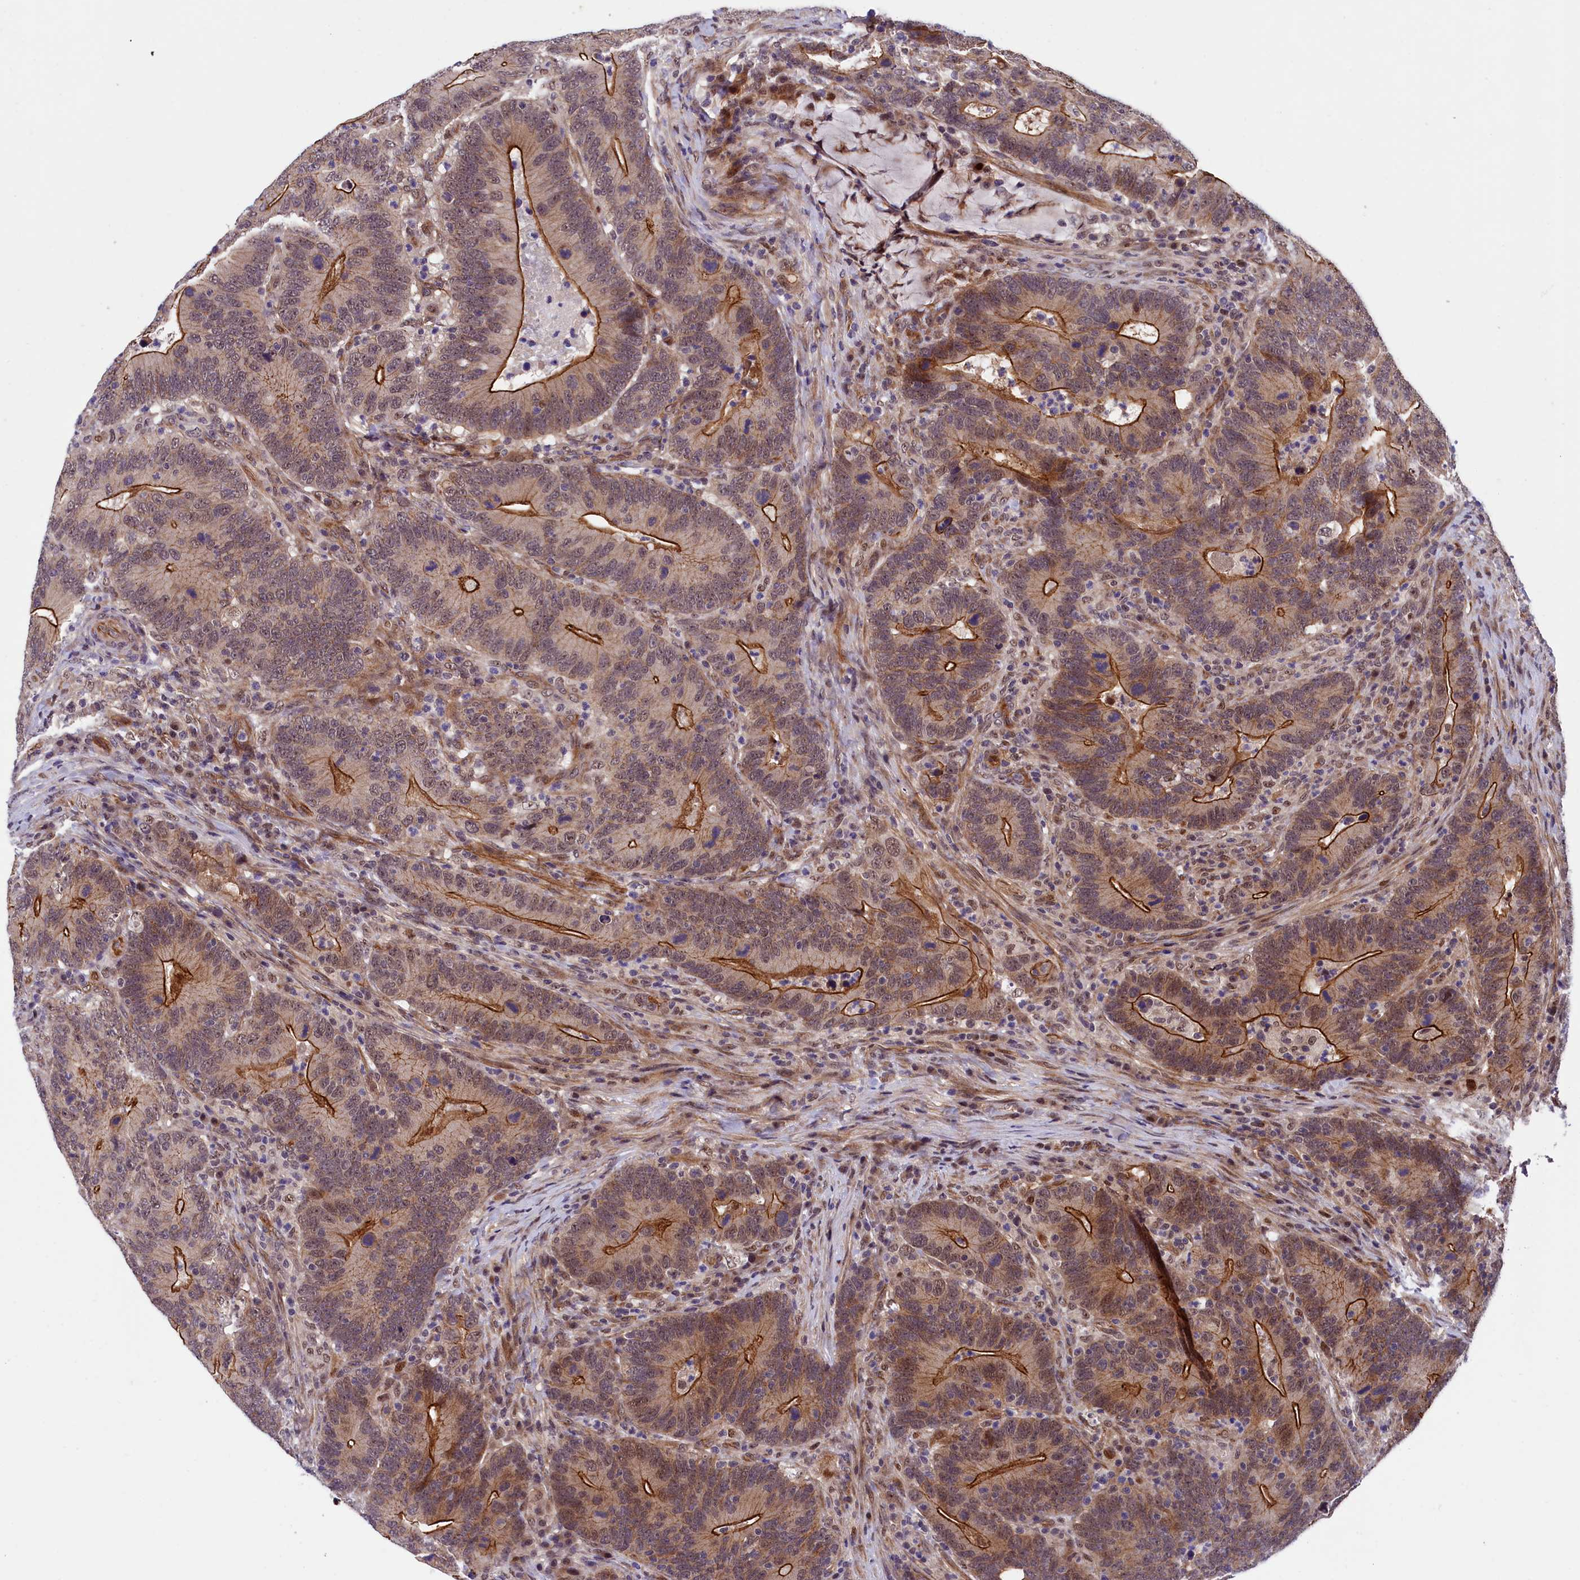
{"staining": {"intensity": "moderate", "quantity": ">75%", "location": "cytoplasmic/membranous"}, "tissue": "colorectal cancer", "cell_type": "Tumor cells", "image_type": "cancer", "snomed": [{"axis": "morphology", "description": "Adenocarcinoma, NOS"}, {"axis": "topography", "description": "Colon"}], "caption": "Protein staining of colorectal adenocarcinoma tissue displays moderate cytoplasmic/membranous expression in approximately >75% of tumor cells.", "gene": "ARL14EP", "patient": {"sex": "female", "age": 66}}